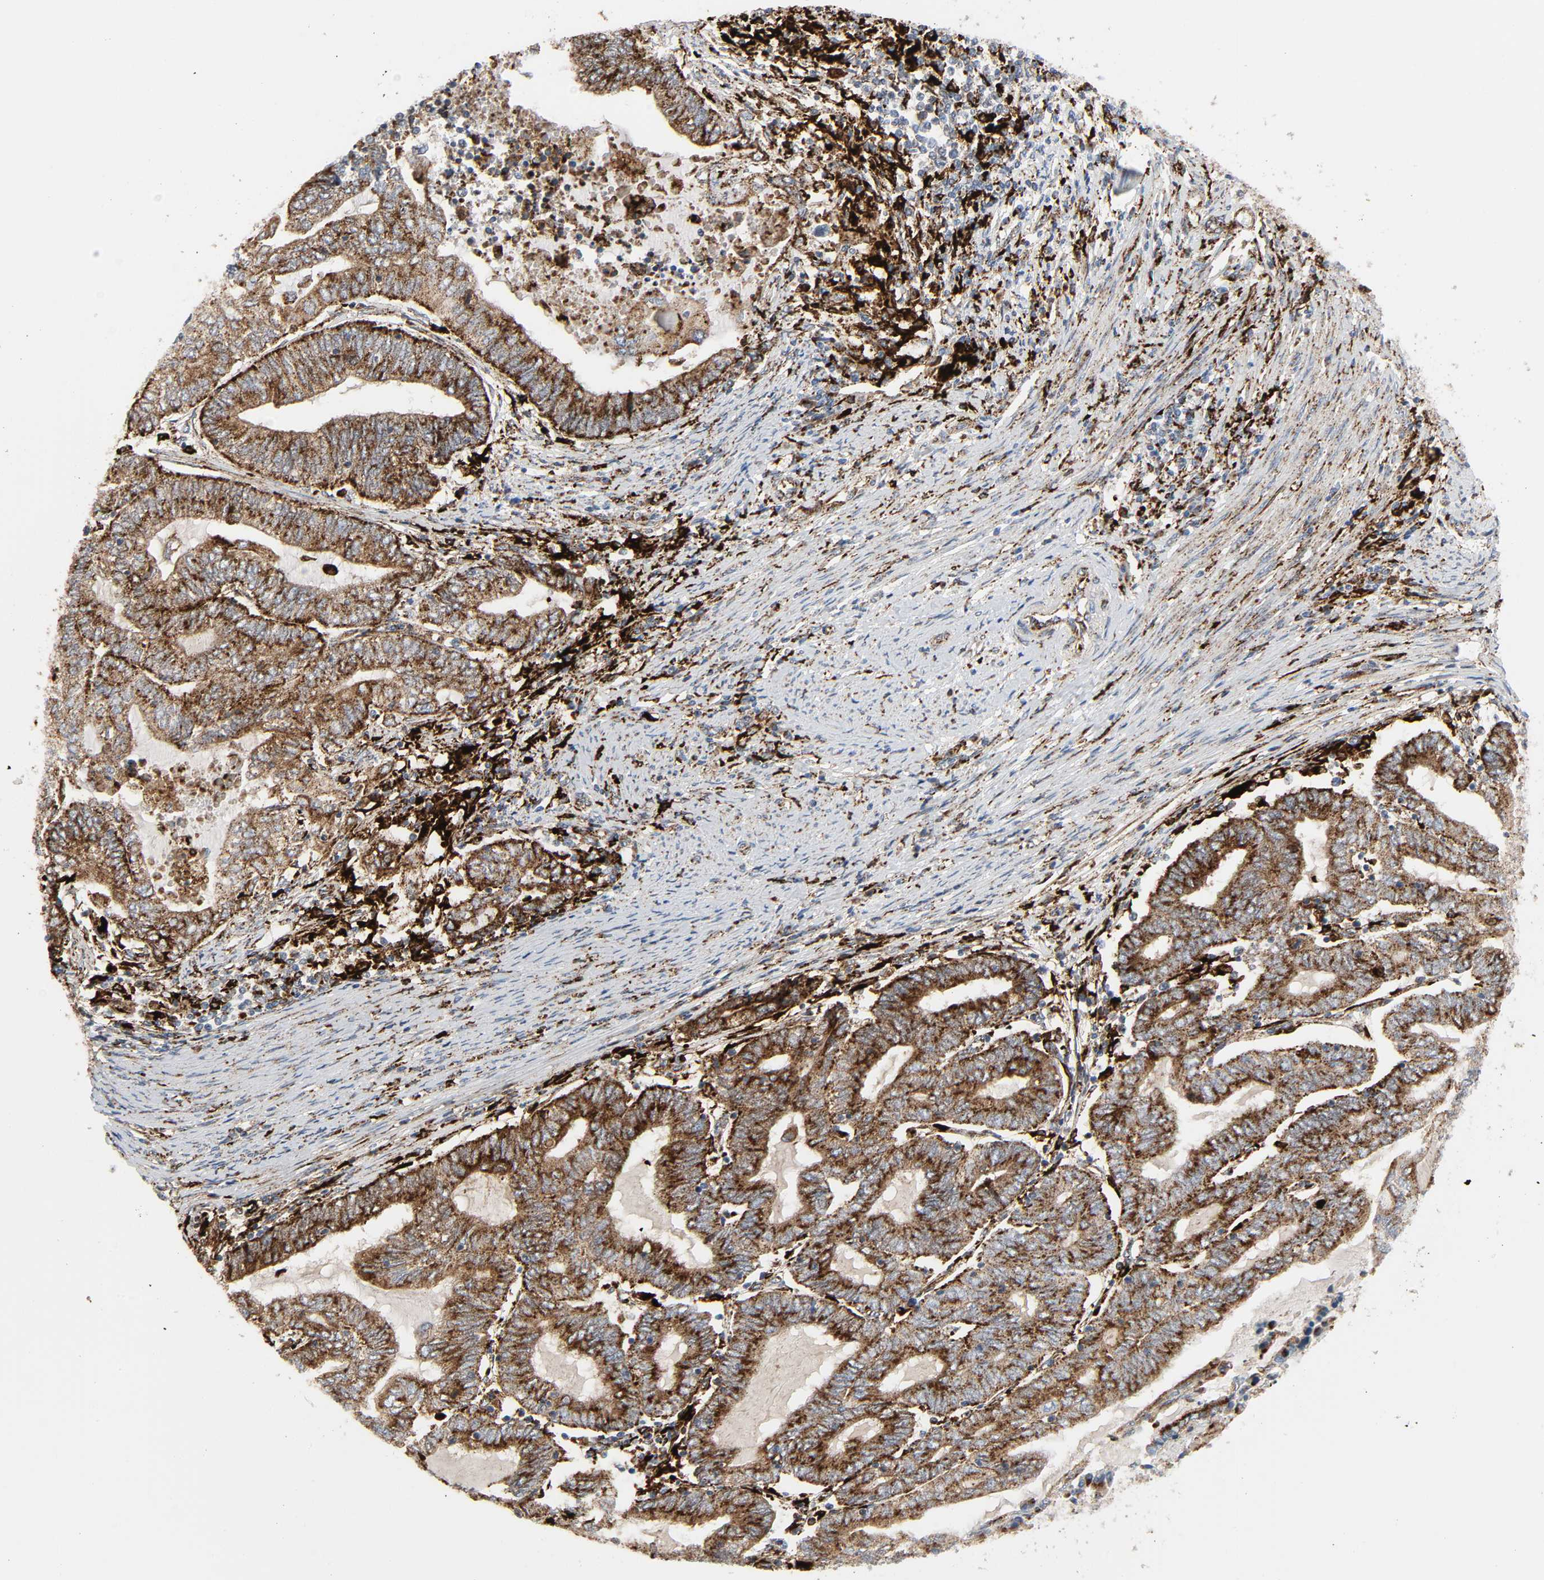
{"staining": {"intensity": "strong", "quantity": ">75%", "location": "cytoplasmic/membranous"}, "tissue": "endometrial cancer", "cell_type": "Tumor cells", "image_type": "cancer", "snomed": [{"axis": "morphology", "description": "Adenocarcinoma, NOS"}, {"axis": "topography", "description": "Uterus"}, {"axis": "topography", "description": "Endometrium"}], "caption": "IHC of endometrial cancer (adenocarcinoma) shows high levels of strong cytoplasmic/membranous staining in approximately >75% of tumor cells. (DAB (3,3'-diaminobenzidine) IHC with brightfield microscopy, high magnification).", "gene": "PSAP", "patient": {"sex": "female", "age": 70}}